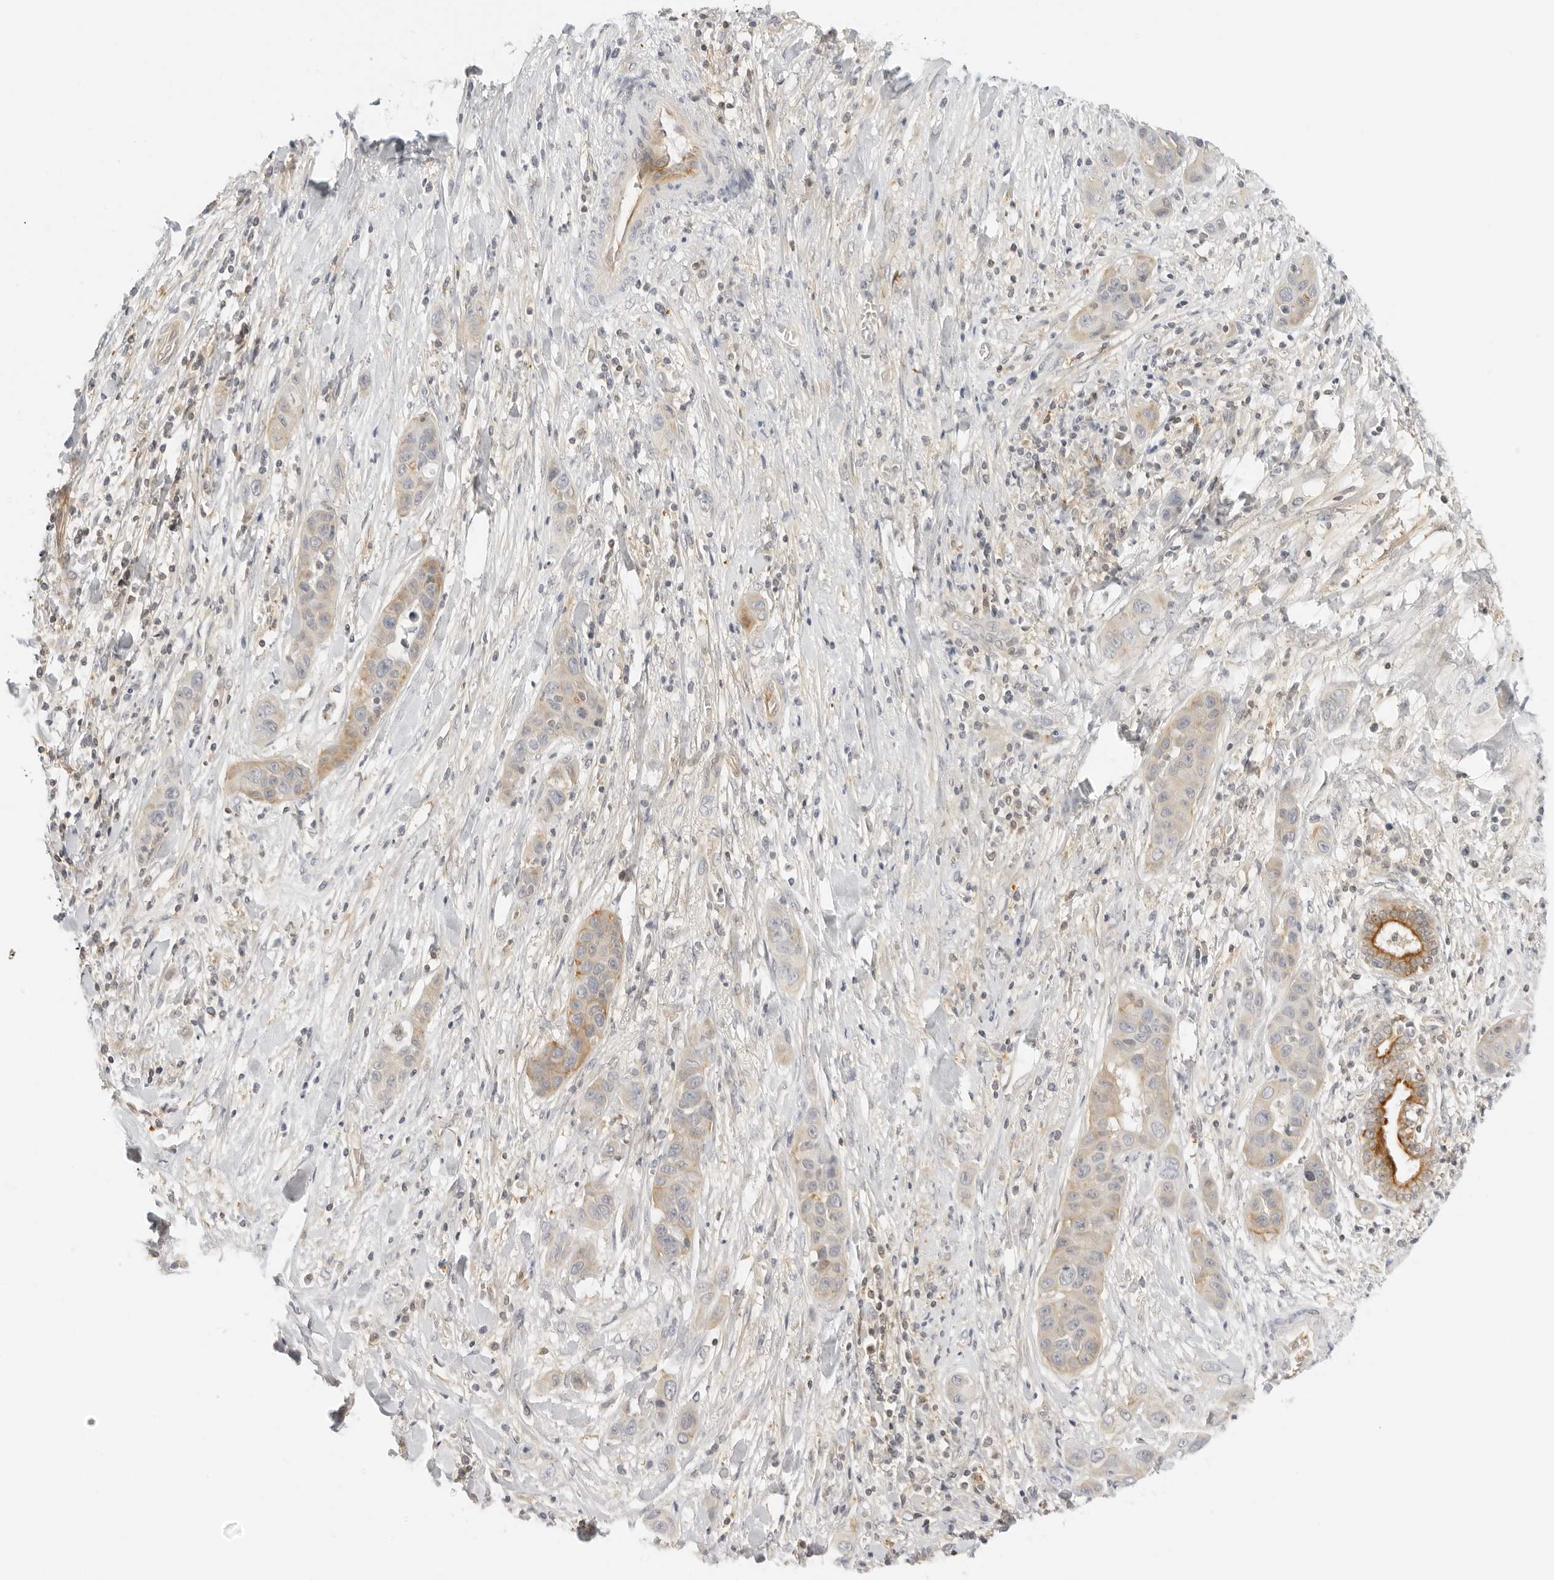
{"staining": {"intensity": "weak", "quantity": "25%-75%", "location": "cytoplasmic/membranous"}, "tissue": "liver cancer", "cell_type": "Tumor cells", "image_type": "cancer", "snomed": [{"axis": "morphology", "description": "Cholangiocarcinoma"}, {"axis": "topography", "description": "Liver"}], "caption": "Tumor cells show low levels of weak cytoplasmic/membranous positivity in about 25%-75% of cells in human liver cholangiocarcinoma.", "gene": "OSCP1", "patient": {"sex": "female", "age": 52}}